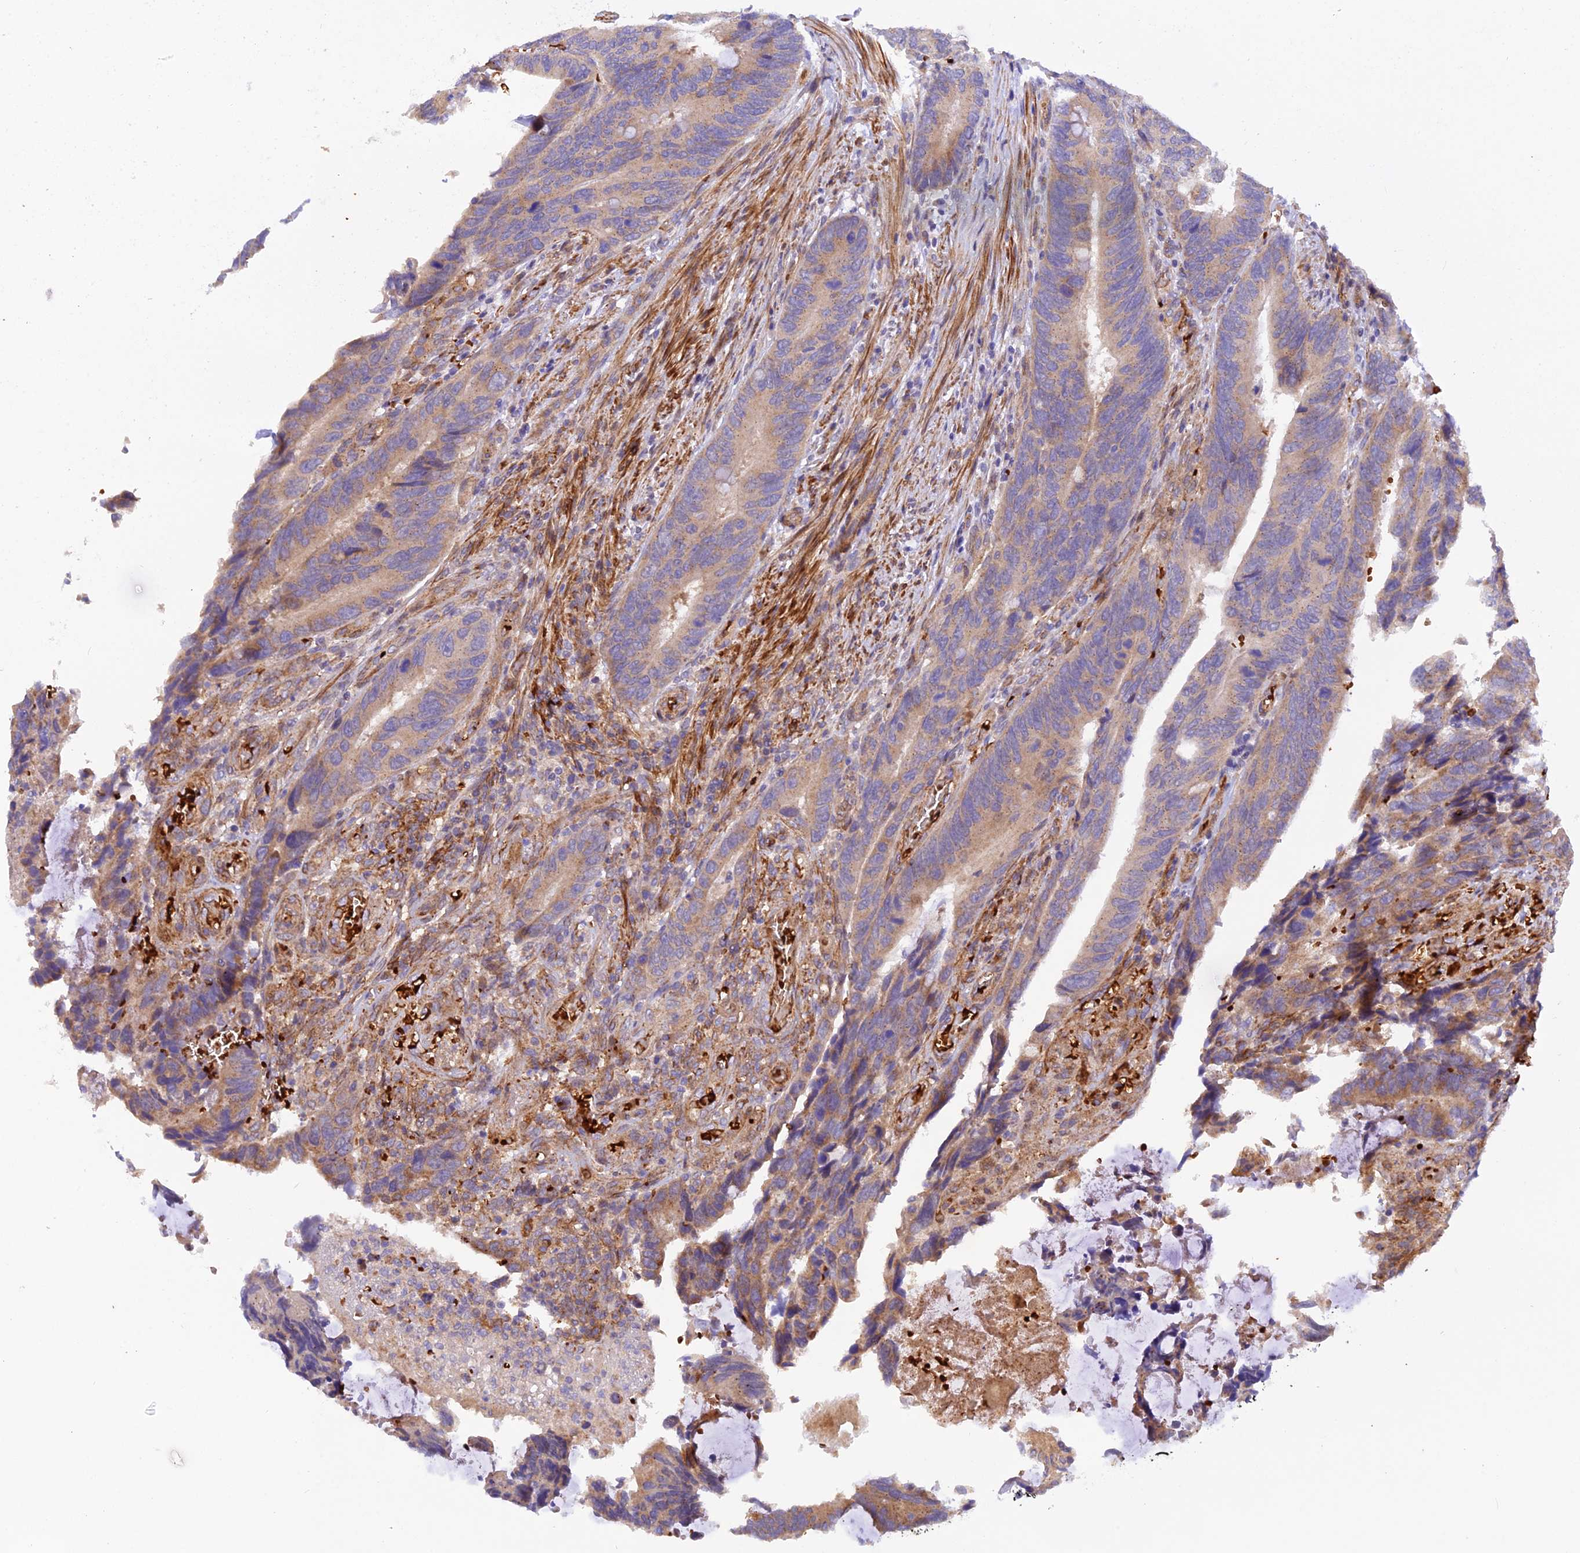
{"staining": {"intensity": "weak", "quantity": "25%-75%", "location": "cytoplasmic/membranous"}, "tissue": "colorectal cancer", "cell_type": "Tumor cells", "image_type": "cancer", "snomed": [{"axis": "morphology", "description": "Adenocarcinoma, NOS"}, {"axis": "topography", "description": "Colon"}], "caption": "Colorectal cancer stained with DAB (3,3'-diaminobenzidine) immunohistochemistry demonstrates low levels of weak cytoplasmic/membranous staining in about 25%-75% of tumor cells.", "gene": "WDFY4", "patient": {"sex": "male", "age": 87}}